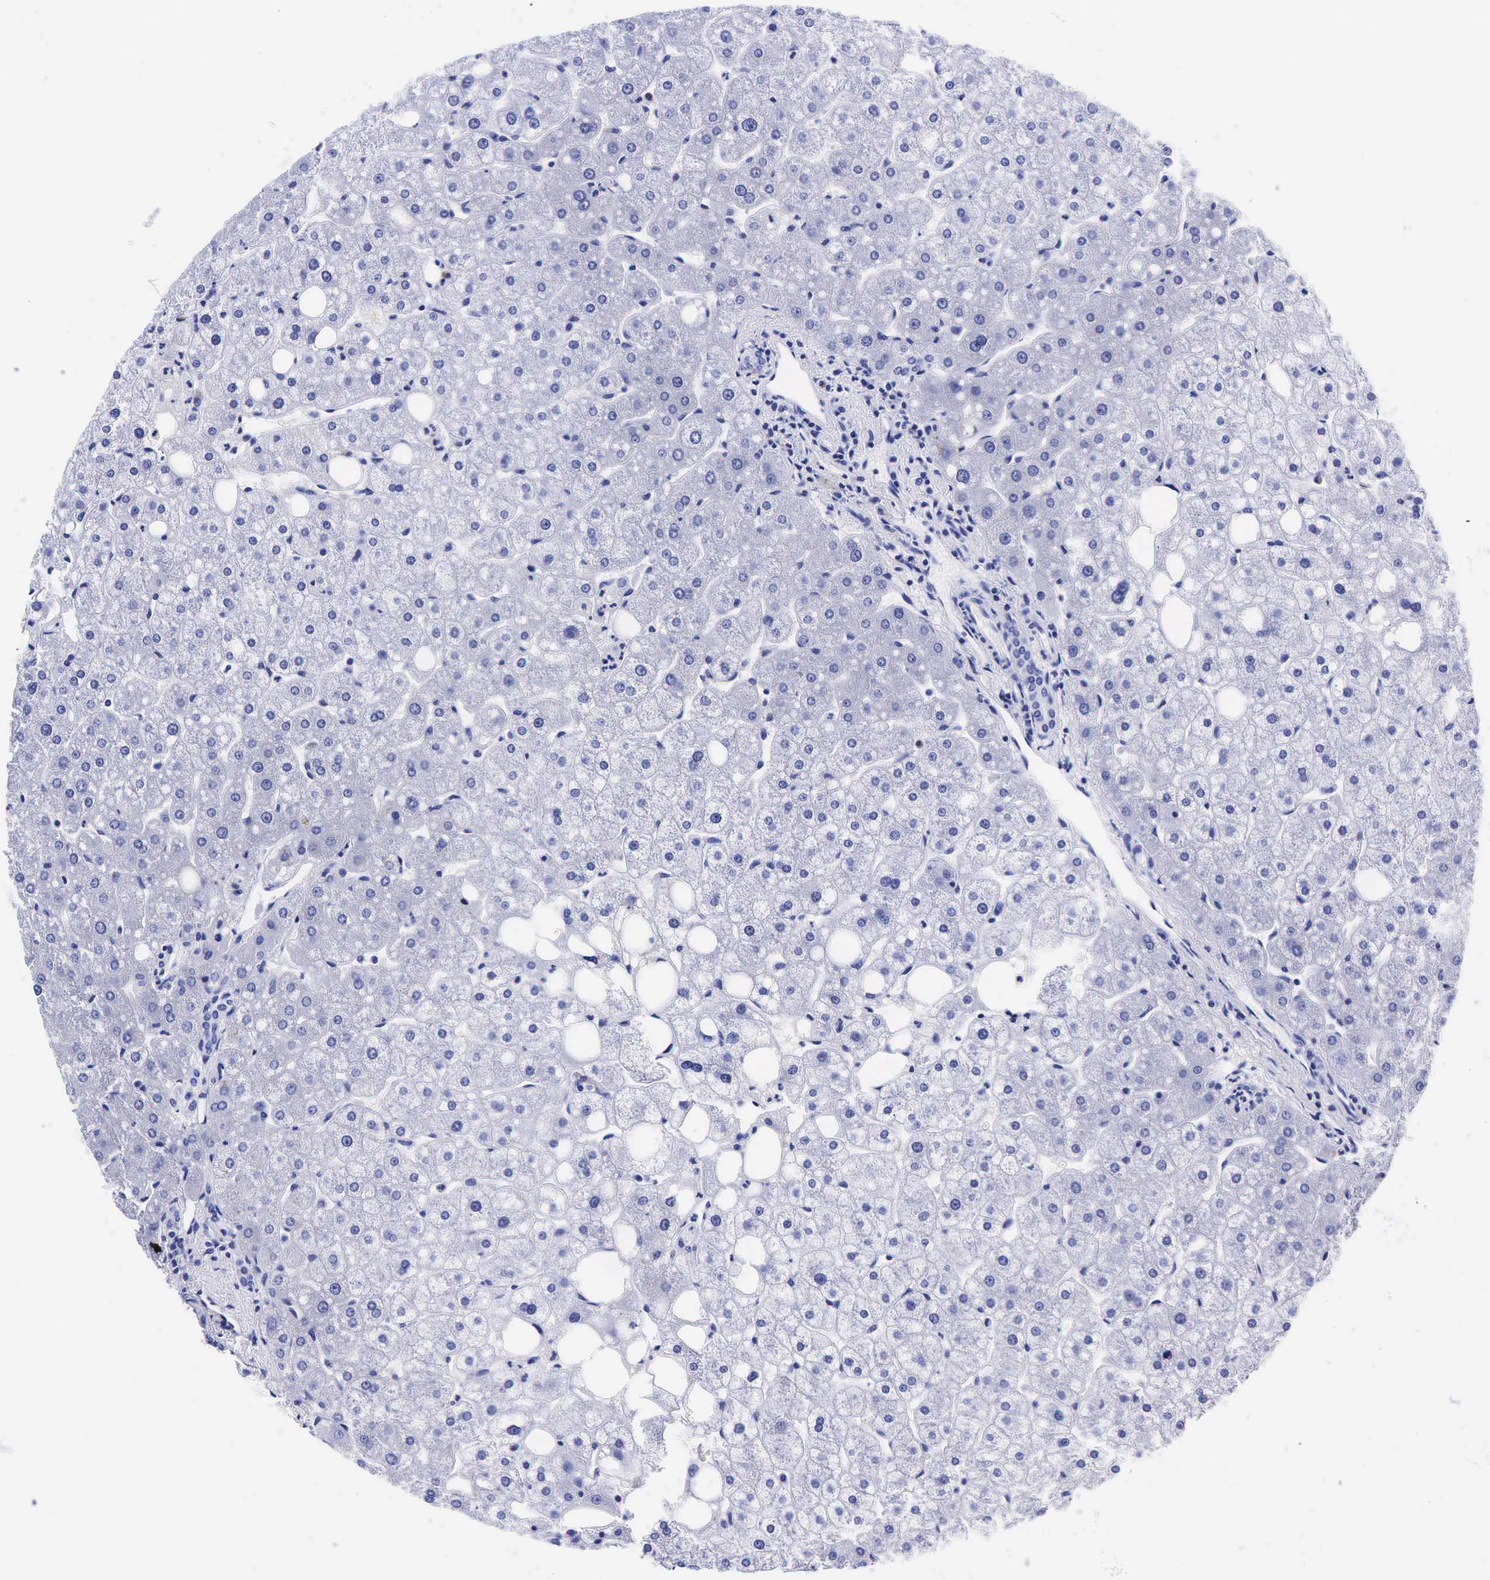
{"staining": {"intensity": "negative", "quantity": "none", "location": "none"}, "tissue": "liver", "cell_type": "Cholangiocytes", "image_type": "normal", "snomed": [{"axis": "morphology", "description": "Normal tissue, NOS"}, {"axis": "topography", "description": "Liver"}], "caption": "Immunohistochemical staining of normal liver exhibits no significant positivity in cholangiocytes.", "gene": "GAST", "patient": {"sex": "male", "age": 35}}